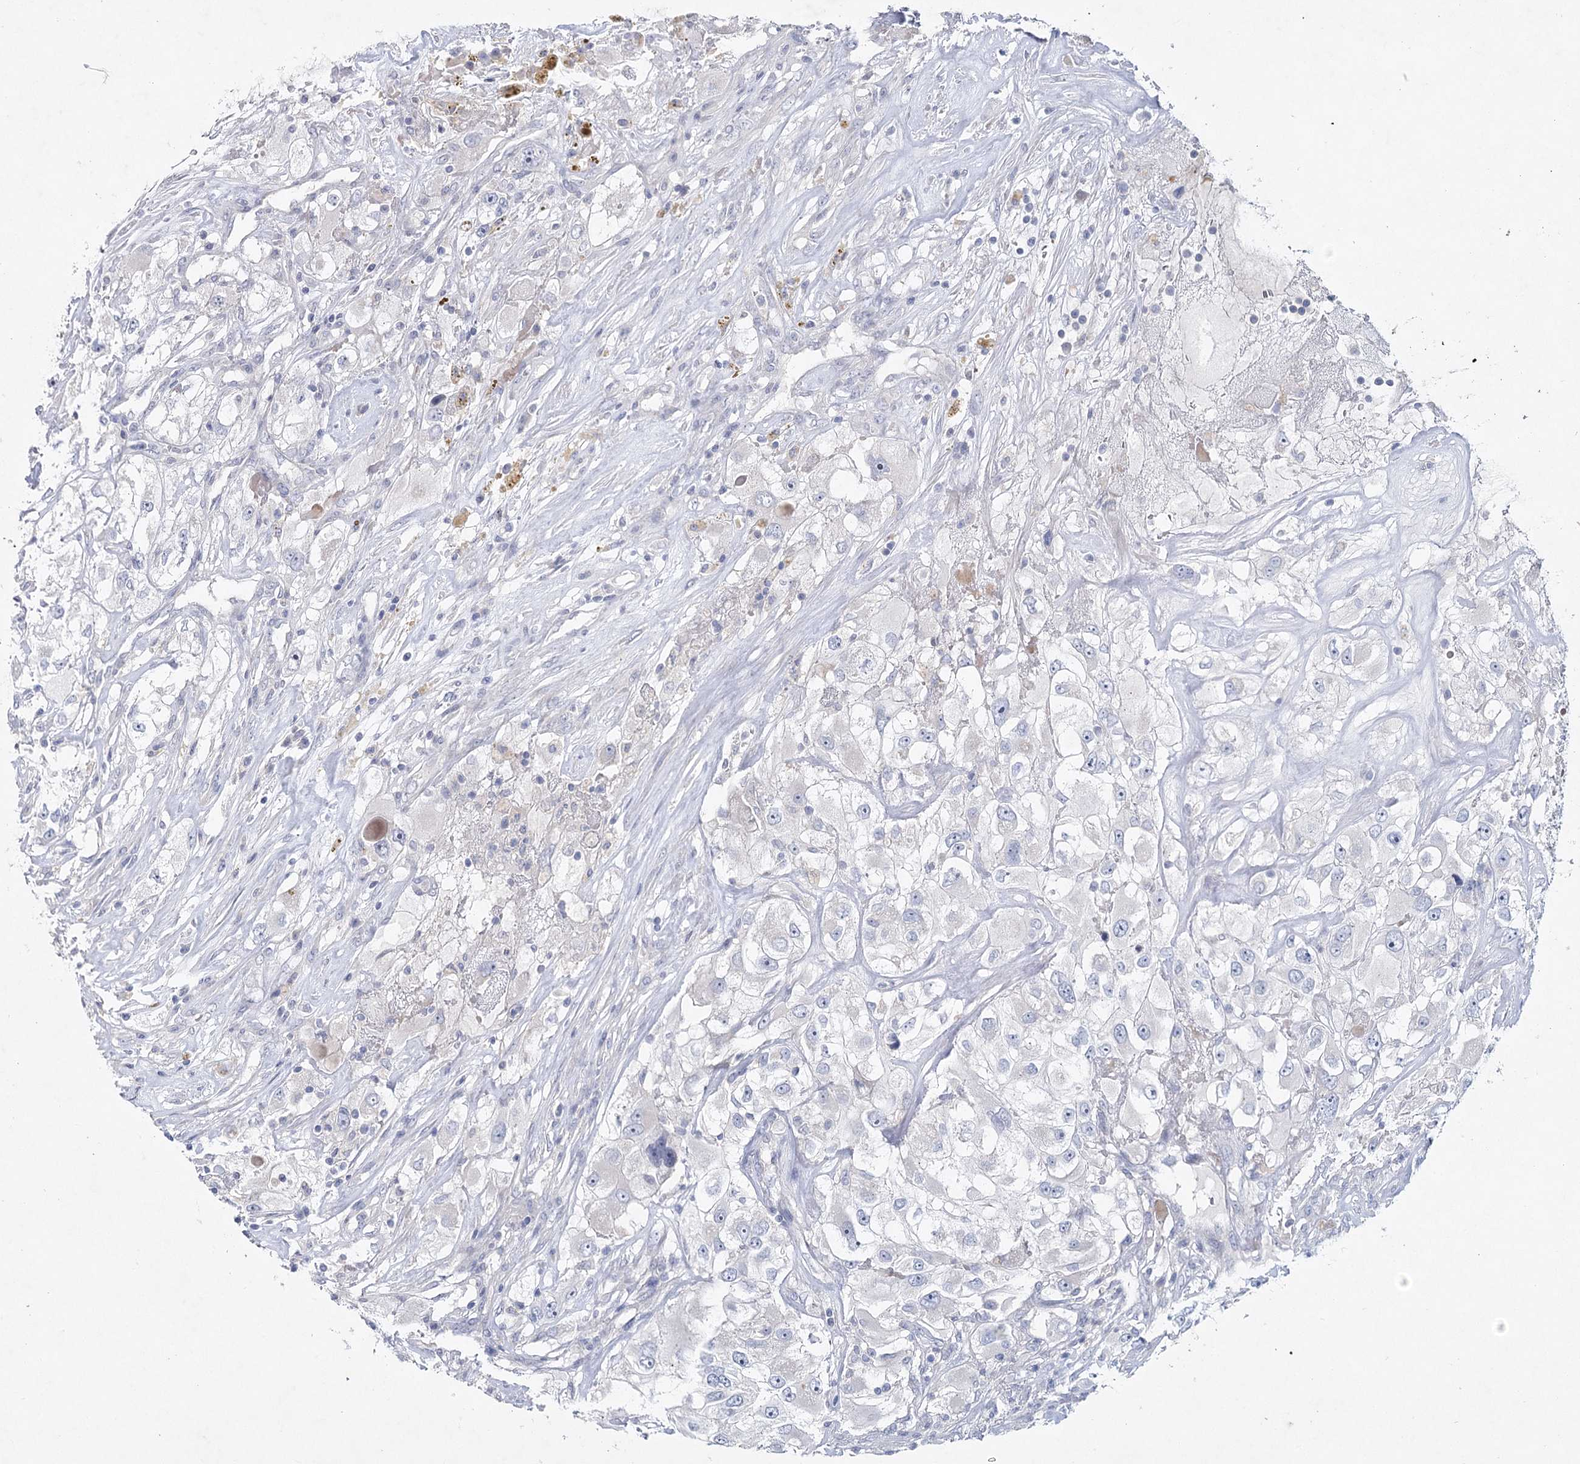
{"staining": {"intensity": "negative", "quantity": "none", "location": "none"}, "tissue": "renal cancer", "cell_type": "Tumor cells", "image_type": "cancer", "snomed": [{"axis": "morphology", "description": "Adenocarcinoma, NOS"}, {"axis": "topography", "description": "Kidney"}], "caption": "Immunohistochemistry micrograph of neoplastic tissue: human renal adenocarcinoma stained with DAB reveals no significant protein expression in tumor cells.", "gene": "MAP3K13", "patient": {"sex": "female", "age": 52}}